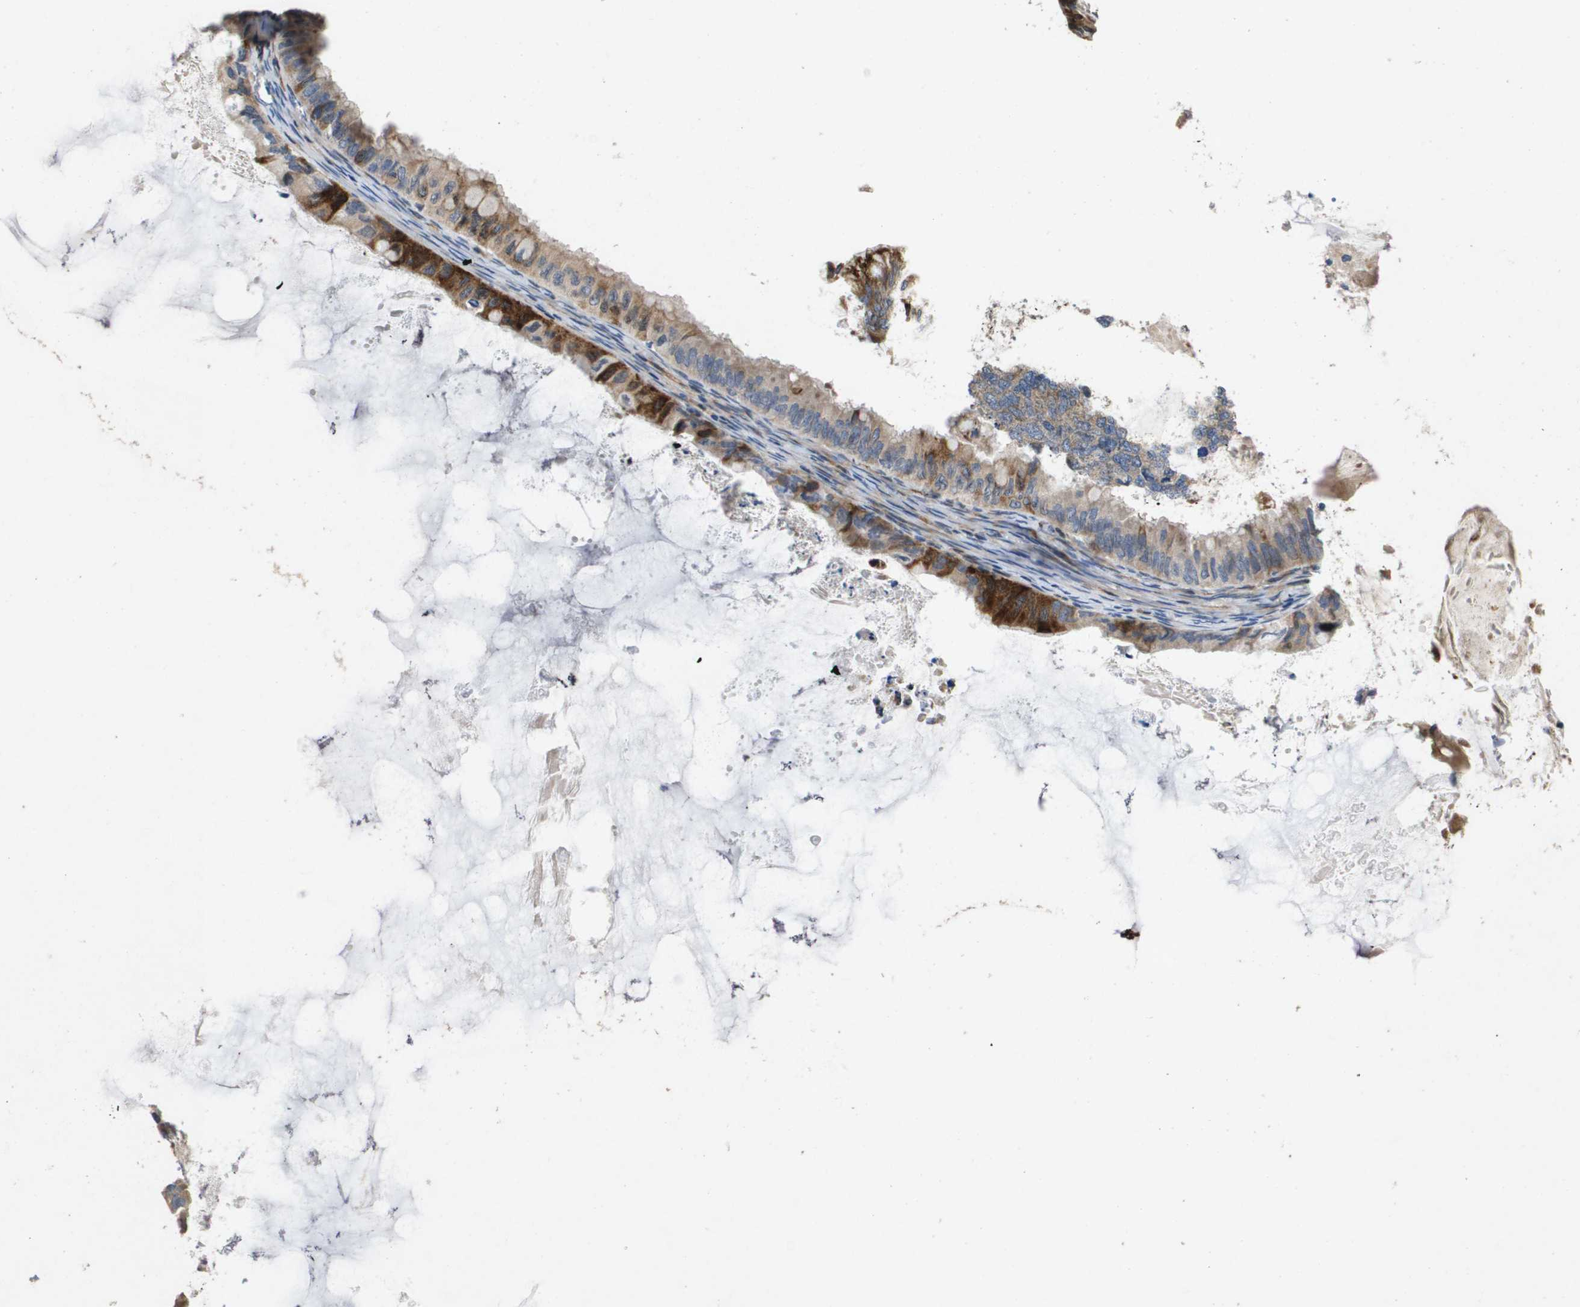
{"staining": {"intensity": "strong", "quantity": "<25%", "location": "cytoplasmic/membranous"}, "tissue": "ovarian cancer", "cell_type": "Tumor cells", "image_type": "cancer", "snomed": [{"axis": "morphology", "description": "Cystadenocarcinoma, mucinous, NOS"}, {"axis": "topography", "description": "Ovary"}], "caption": "This image displays immunohistochemistry staining of ovarian mucinous cystadenocarcinoma, with medium strong cytoplasmic/membranous expression in approximately <25% of tumor cells.", "gene": "ENTPD2", "patient": {"sex": "female", "age": 80}}